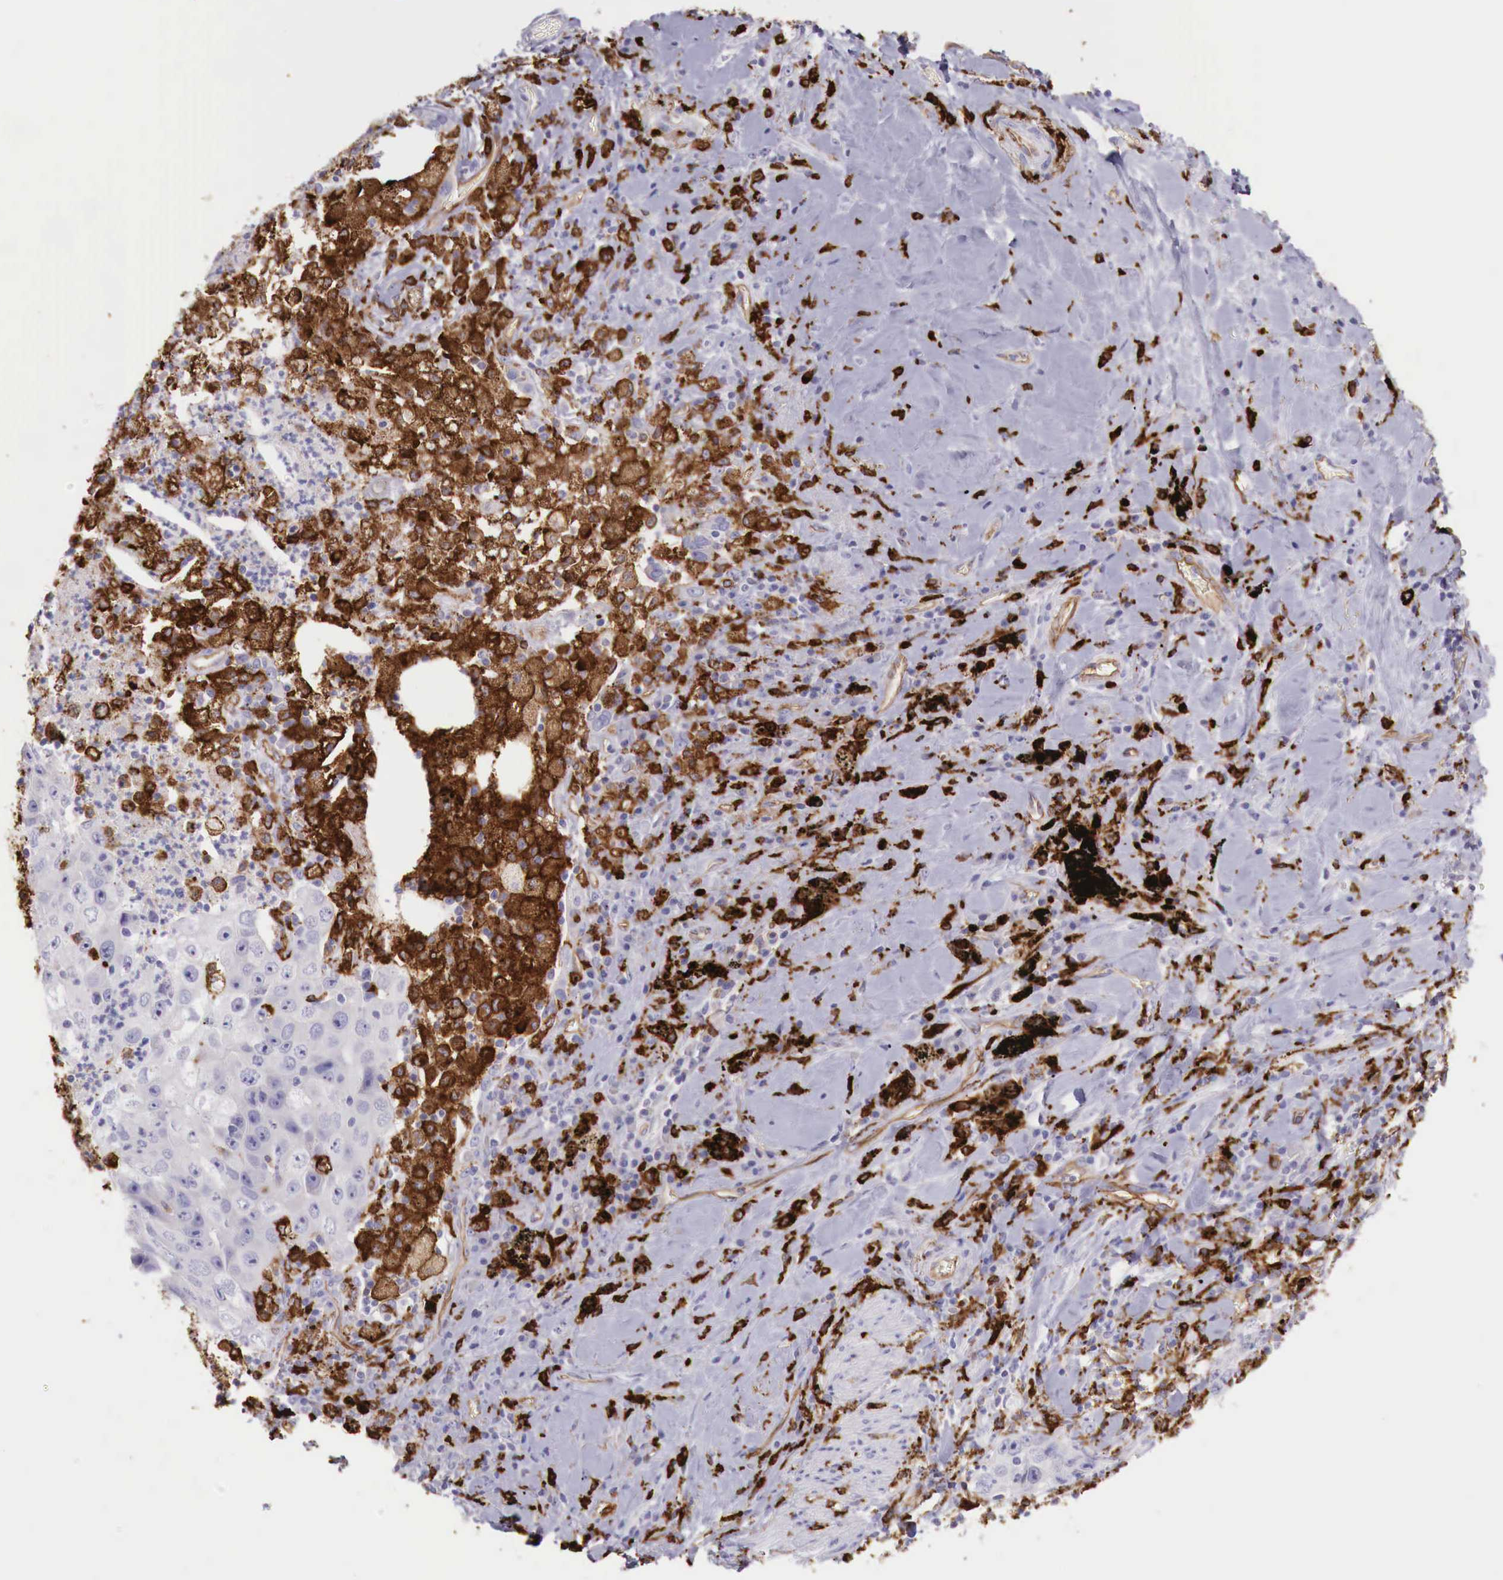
{"staining": {"intensity": "negative", "quantity": "none", "location": "none"}, "tissue": "lung cancer", "cell_type": "Tumor cells", "image_type": "cancer", "snomed": [{"axis": "morphology", "description": "Squamous cell carcinoma, NOS"}, {"axis": "topography", "description": "Lung"}], "caption": "Tumor cells show no significant staining in lung cancer.", "gene": "MSR1", "patient": {"sex": "male", "age": 64}}